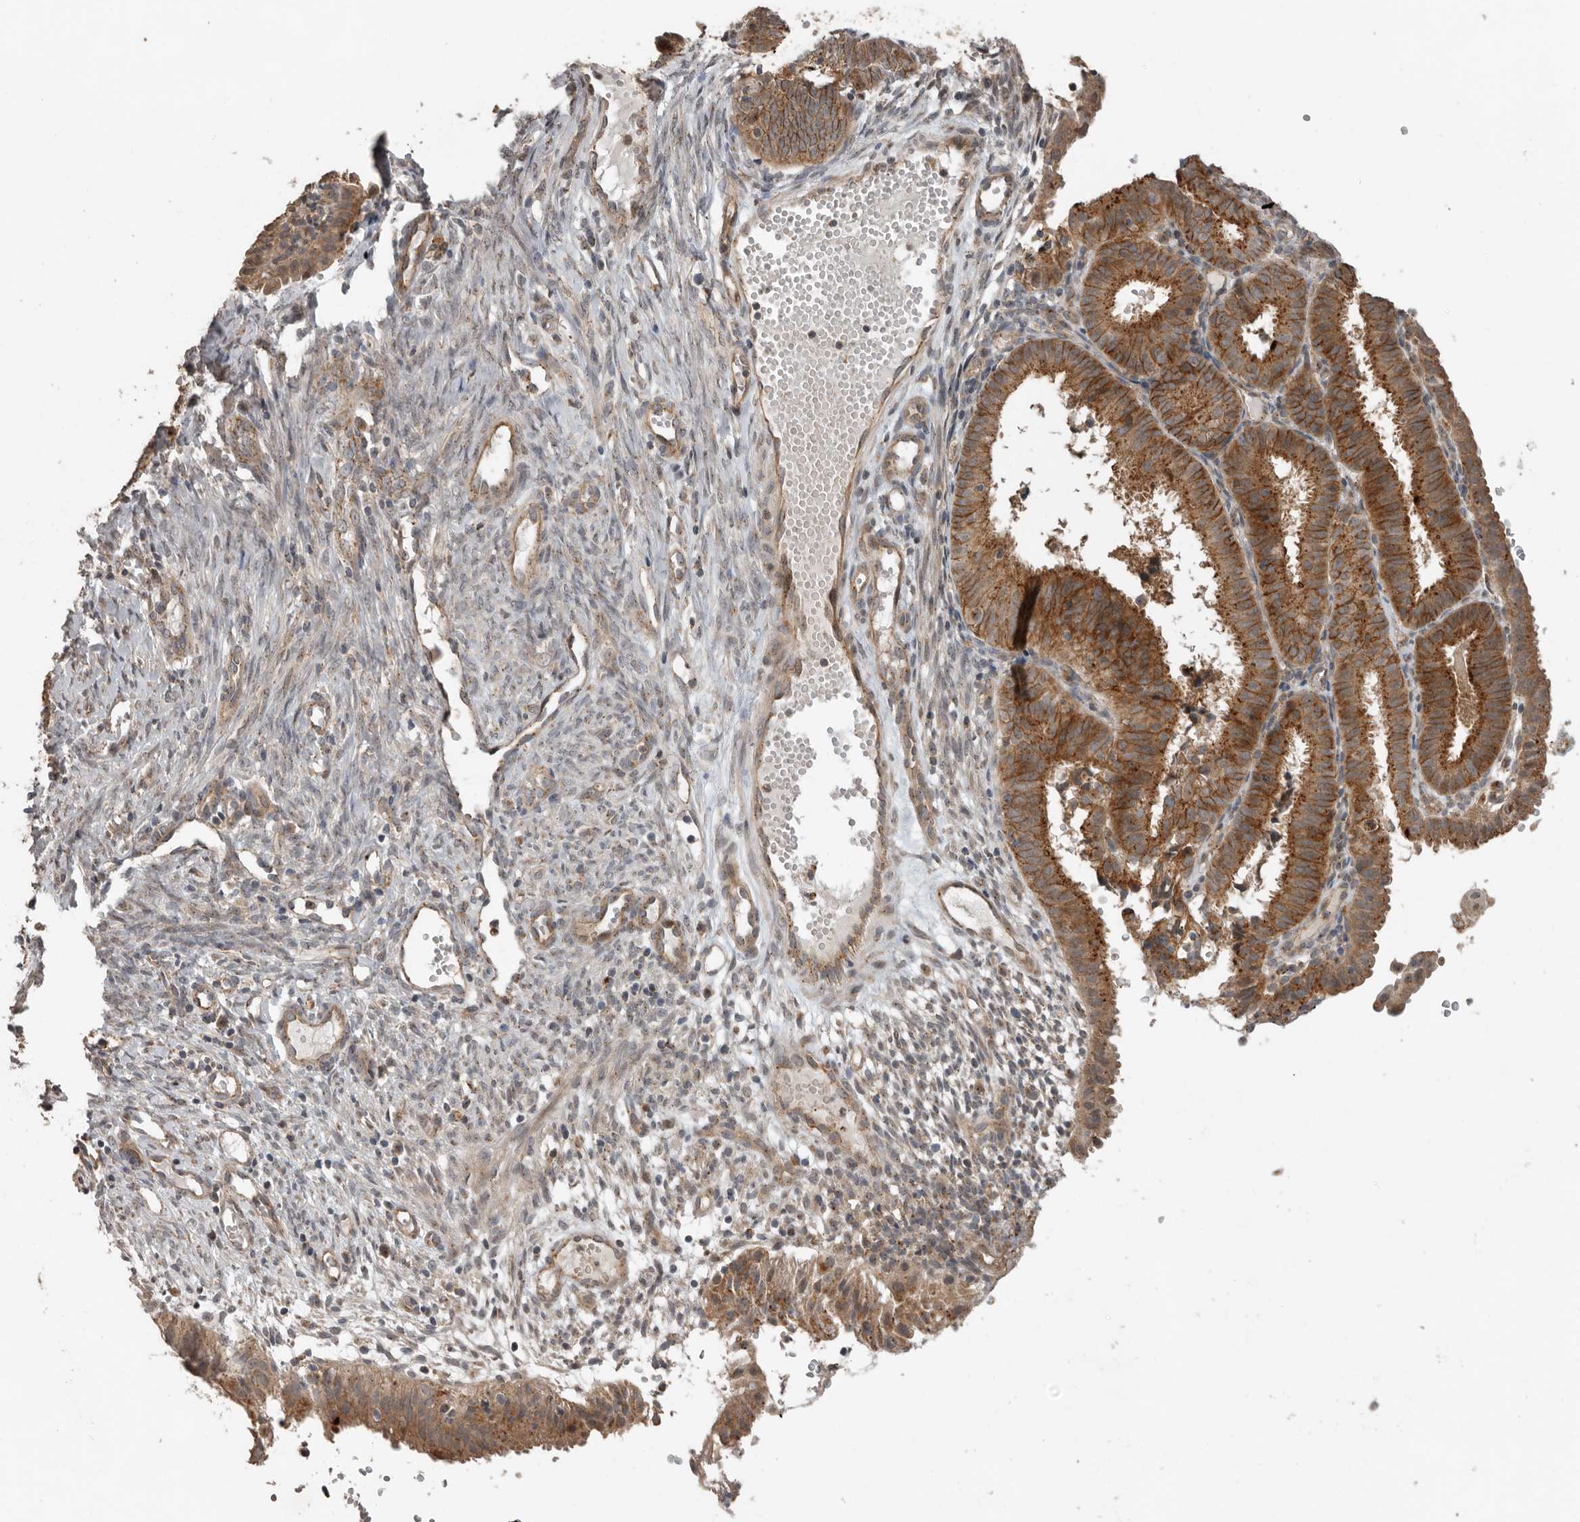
{"staining": {"intensity": "strong", "quantity": ">75%", "location": "cytoplasmic/membranous"}, "tissue": "endometrial cancer", "cell_type": "Tumor cells", "image_type": "cancer", "snomed": [{"axis": "morphology", "description": "Adenocarcinoma, NOS"}, {"axis": "topography", "description": "Endometrium"}], "caption": "Protein expression analysis of human endometrial adenocarcinoma reveals strong cytoplasmic/membranous expression in approximately >75% of tumor cells.", "gene": "CEP350", "patient": {"sex": "female", "age": 51}}